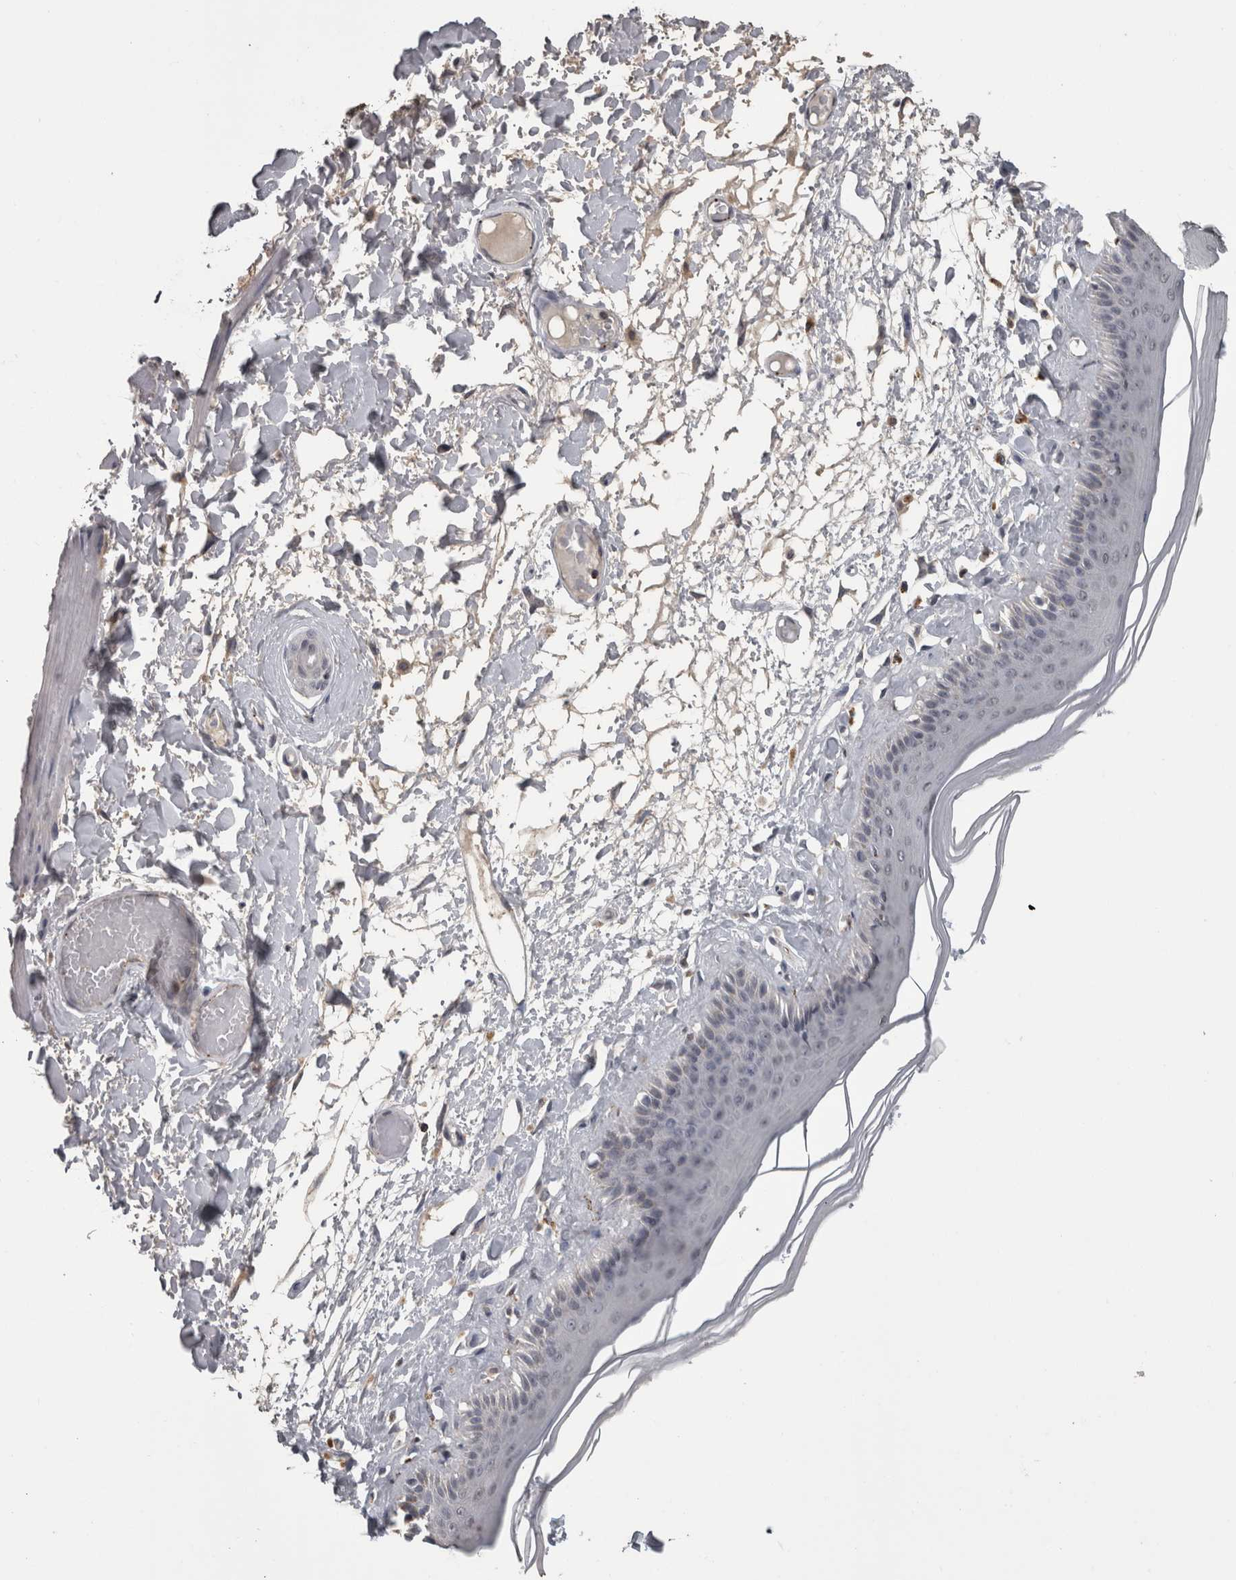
{"staining": {"intensity": "negative", "quantity": "none", "location": "none"}, "tissue": "skin", "cell_type": "Epidermal cells", "image_type": "normal", "snomed": [{"axis": "morphology", "description": "Normal tissue, NOS"}, {"axis": "topography", "description": "Vulva"}], "caption": "This micrograph is of normal skin stained with immunohistochemistry to label a protein in brown with the nuclei are counter-stained blue. There is no staining in epidermal cells. (Stains: DAB (3,3'-diaminobenzidine) IHC with hematoxylin counter stain, Microscopy: brightfield microscopy at high magnification).", "gene": "NAAA", "patient": {"sex": "female", "age": 73}}